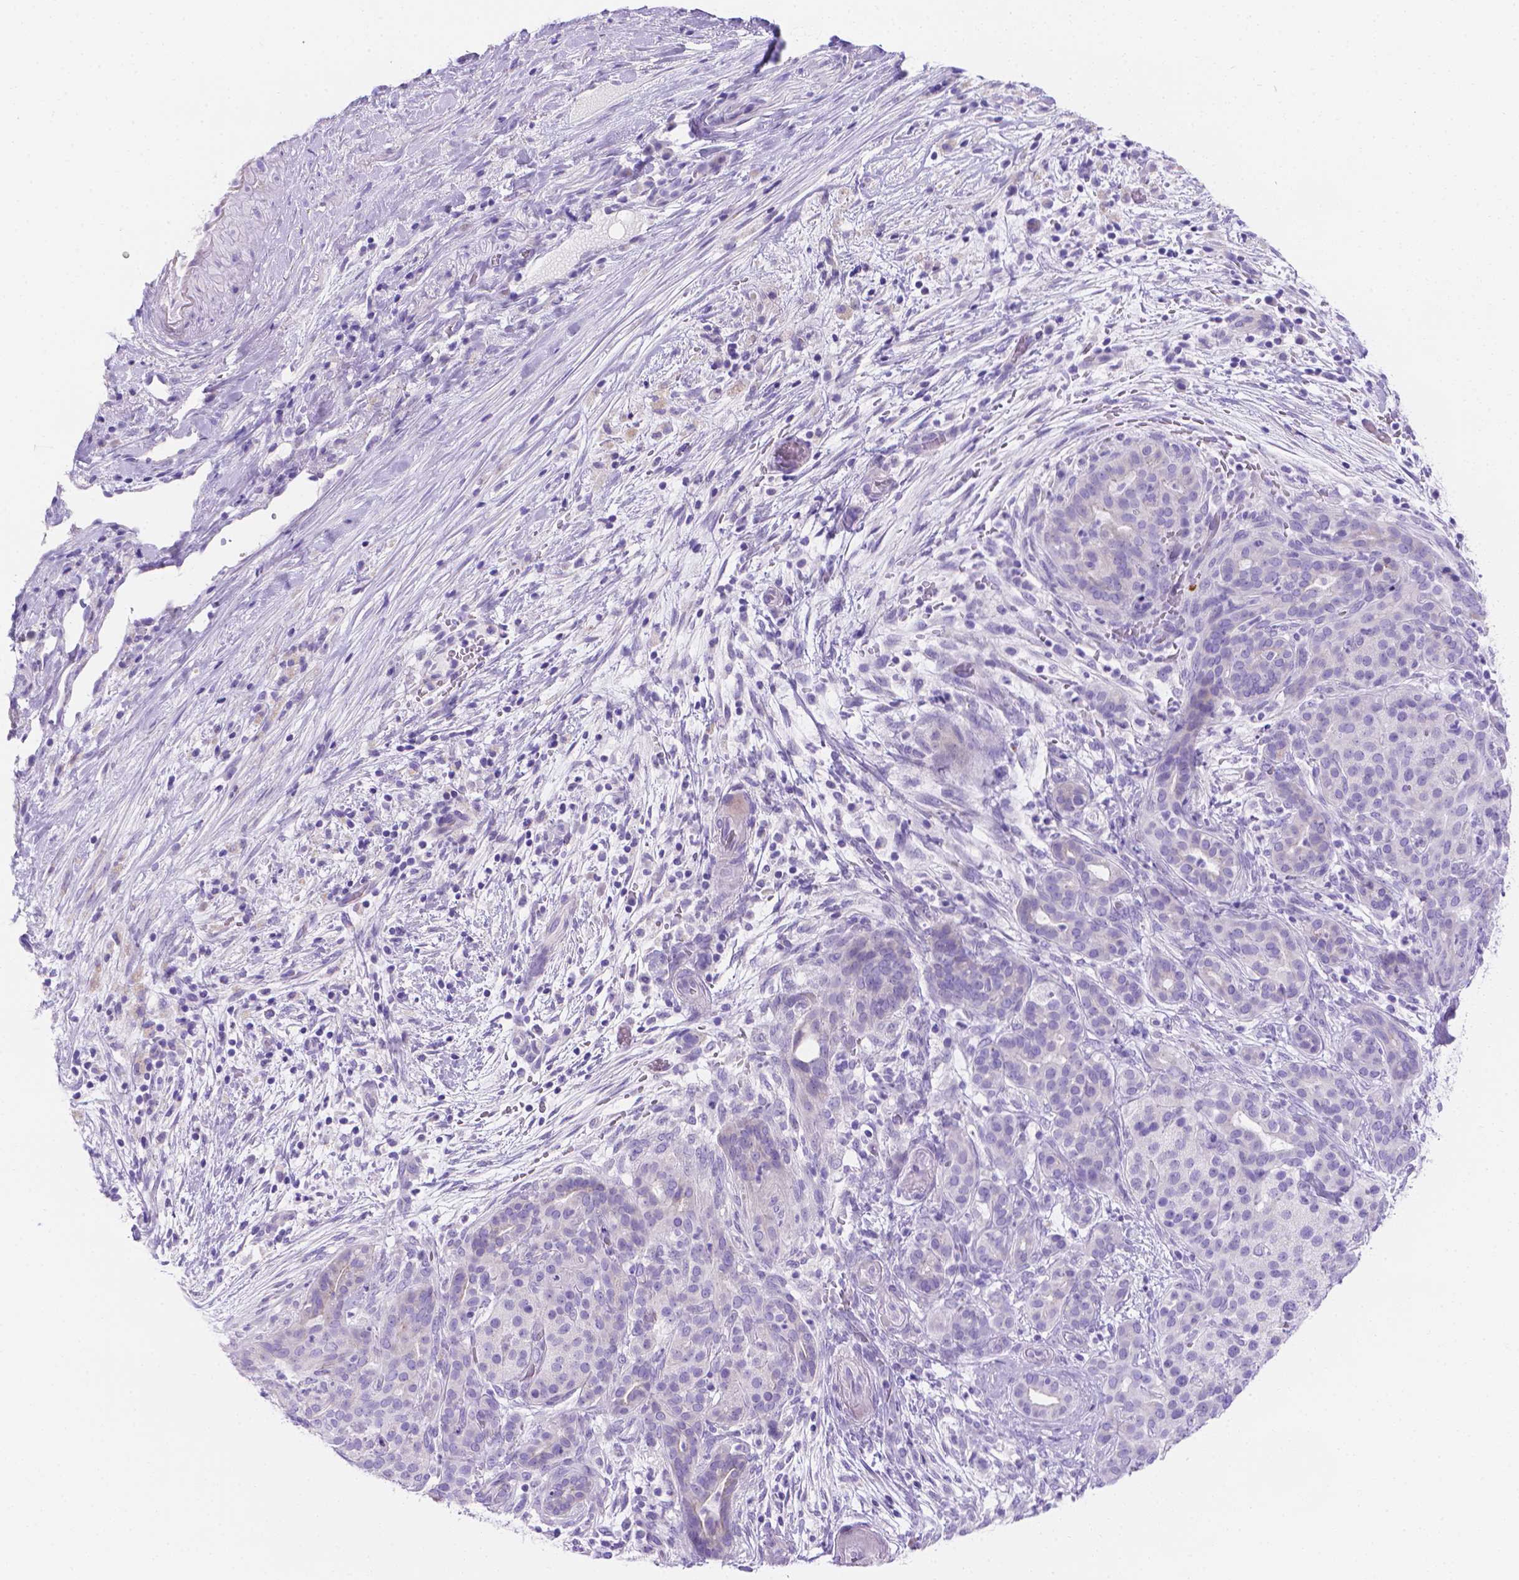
{"staining": {"intensity": "negative", "quantity": "none", "location": "none"}, "tissue": "pancreatic cancer", "cell_type": "Tumor cells", "image_type": "cancer", "snomed": [{"axis": "morphology", "description": "Adenocarcinoma, NOS"}, {"axis": "topography", "description": "Pancreas"}], "caption": "Immunohistochemistry (IHC) histopathology image of human pancreatic cancer (adenocarcinoma) stained for a protein (brown), which exhibits no positivity in tumor cells.", "gene": "MLN", "patient": {"sex": "male", "age": 44}}